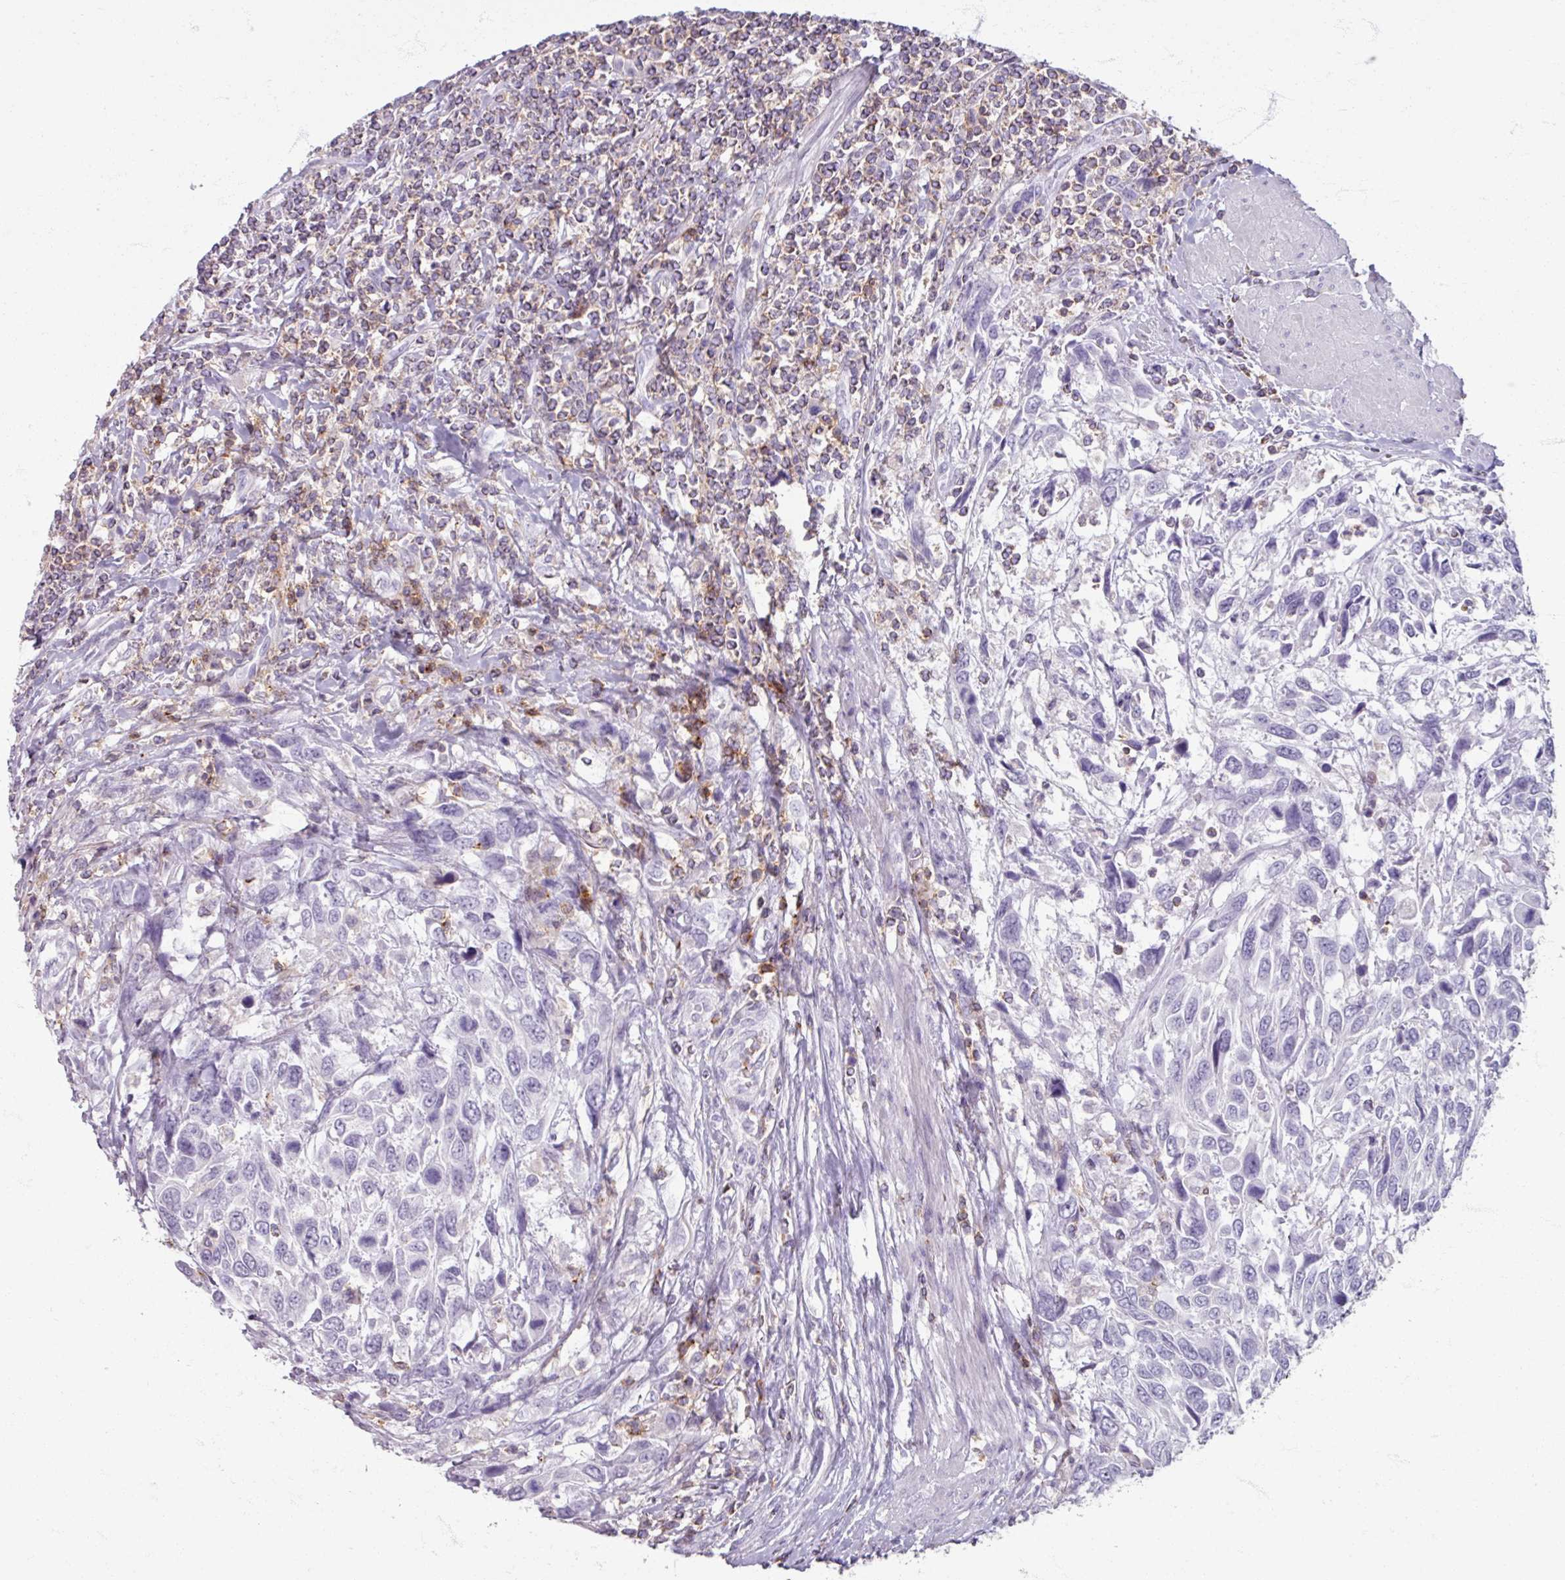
{"staining": {"intensity": "negative", "quantity": "none", "location": "none"}, "tissue": "urothelial cancer", "cell_type": "Tumor cells", "image_type": "cancer", "snomed": [{"axis": "morphology", "description": "Urothelial carcinoma, High grade"}, {"axis": "topography", "description": "Urinary bladder"}], "caption": "Tumor cells show no significant expression in urothelial carcinoma (high-grade).", "gene": "PTPRC", "patient": {"sex": "female", "age": 70}}